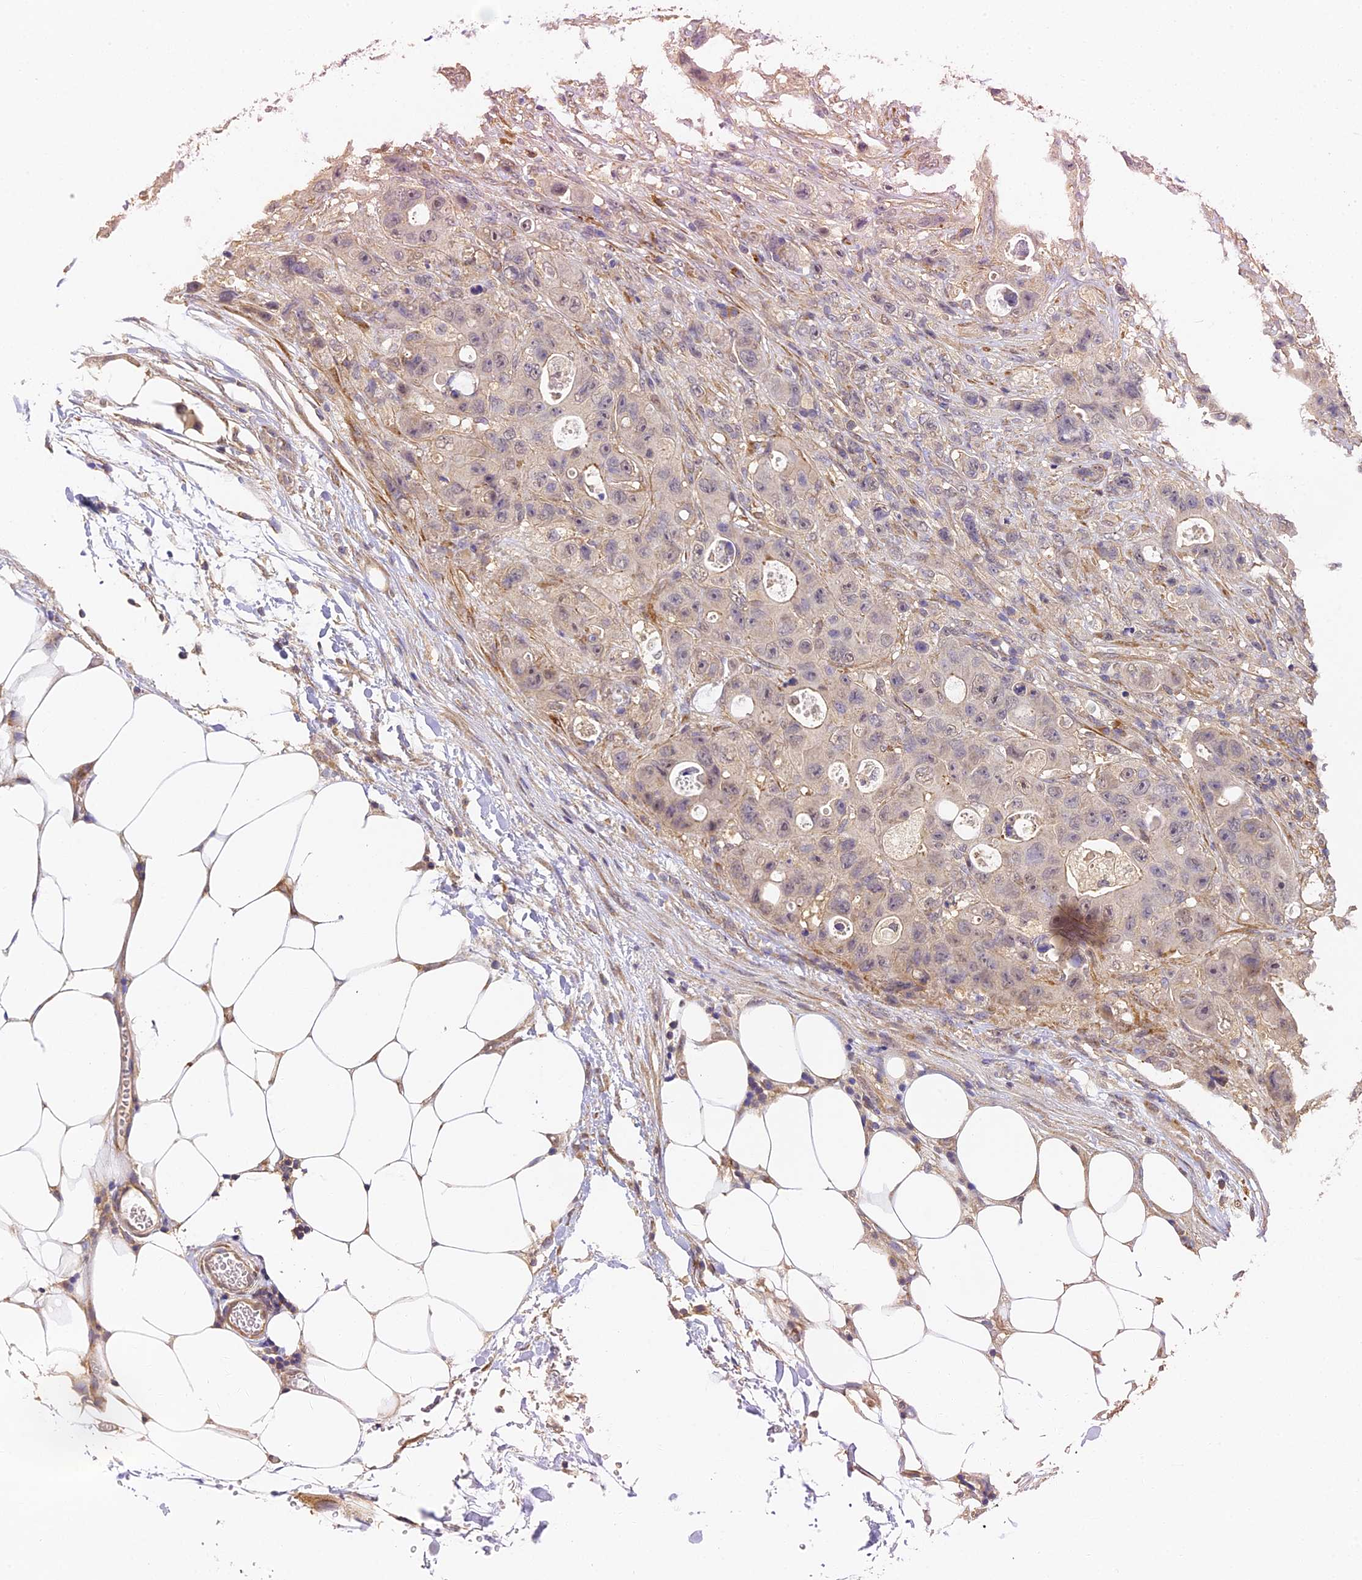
{"staining": {"intensity": "negative", "quantity": "none", "location": "none"}, "tissue": "colorectal cancer", "cell_type": "Tumor cells", "image_type": "cancer", "snomed": [{"axis": "morphology", "description": "Adenocarcinoma, NOS"}, {"axis": "topography", "description": "Colon"}], "caption": "DAB (3,3'-diaminobenzidine) immunohistochemical staining of adenocarcinoma (colorectal) shows no significant positivity in tumor cells.", "gene": "SLC11A1", "patient": {"sex": "female", "age": 46}}